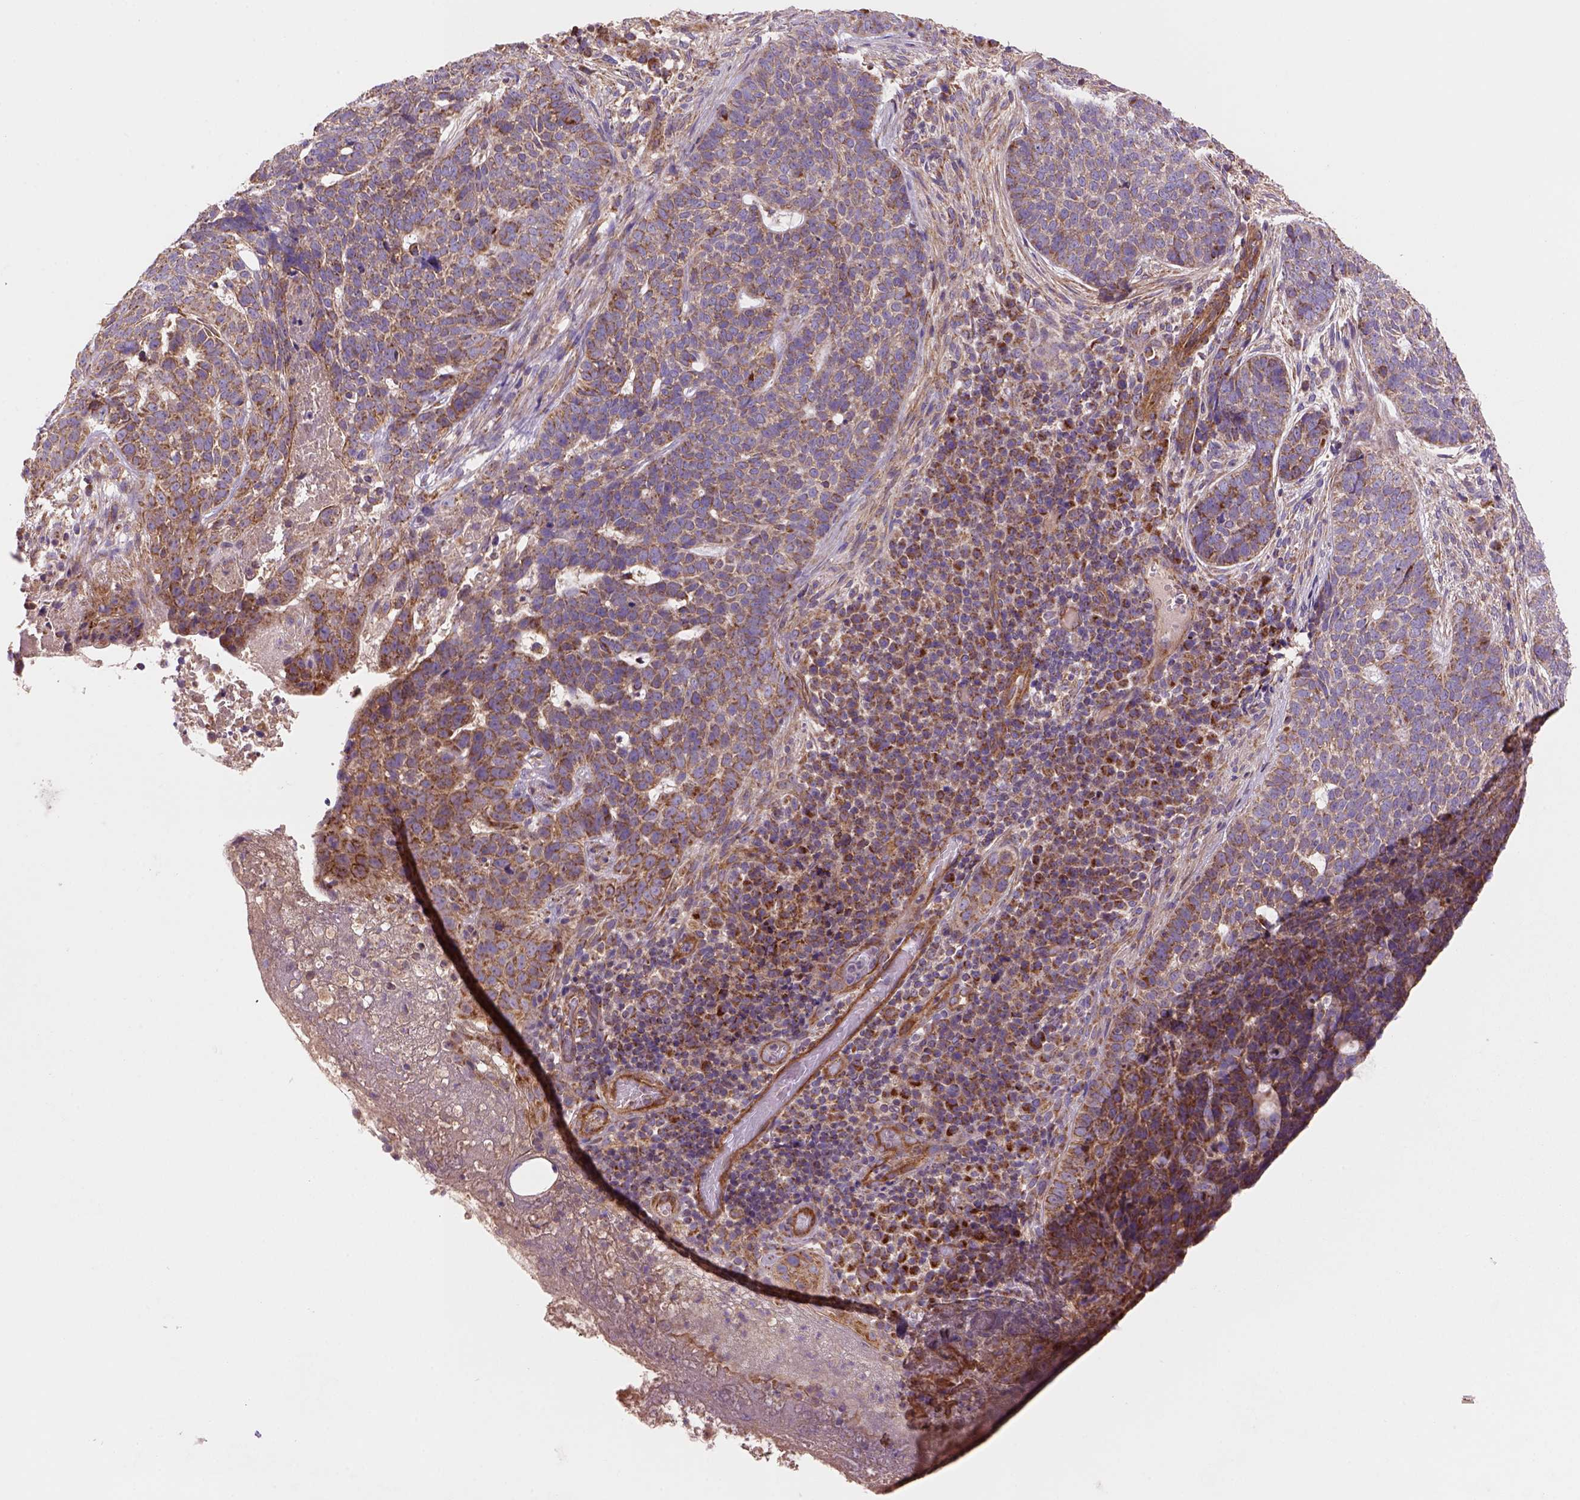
{"staining": {"intensity": "moderate", "quantity": "25%-75%", "location": "cytoplasmic/membranous"}, "tissue": "skin cancer", "cell_type": "Tumor cells", "image_type": "cancer", "snomed": [{"axis": "morphology", "description": "Basal cell carcinoma"}, {"axis": "topography", "description": "Skin"}], "caption": "A micrograph showing moderate cytoplasmic/membranous expression in about 25%-75% of tumor cells in skin basal cell carcinoma, as visualized by brown immunohistochemical staining.", "gene": "WARS2", "patient": {"sex": "female", "age": 69}}